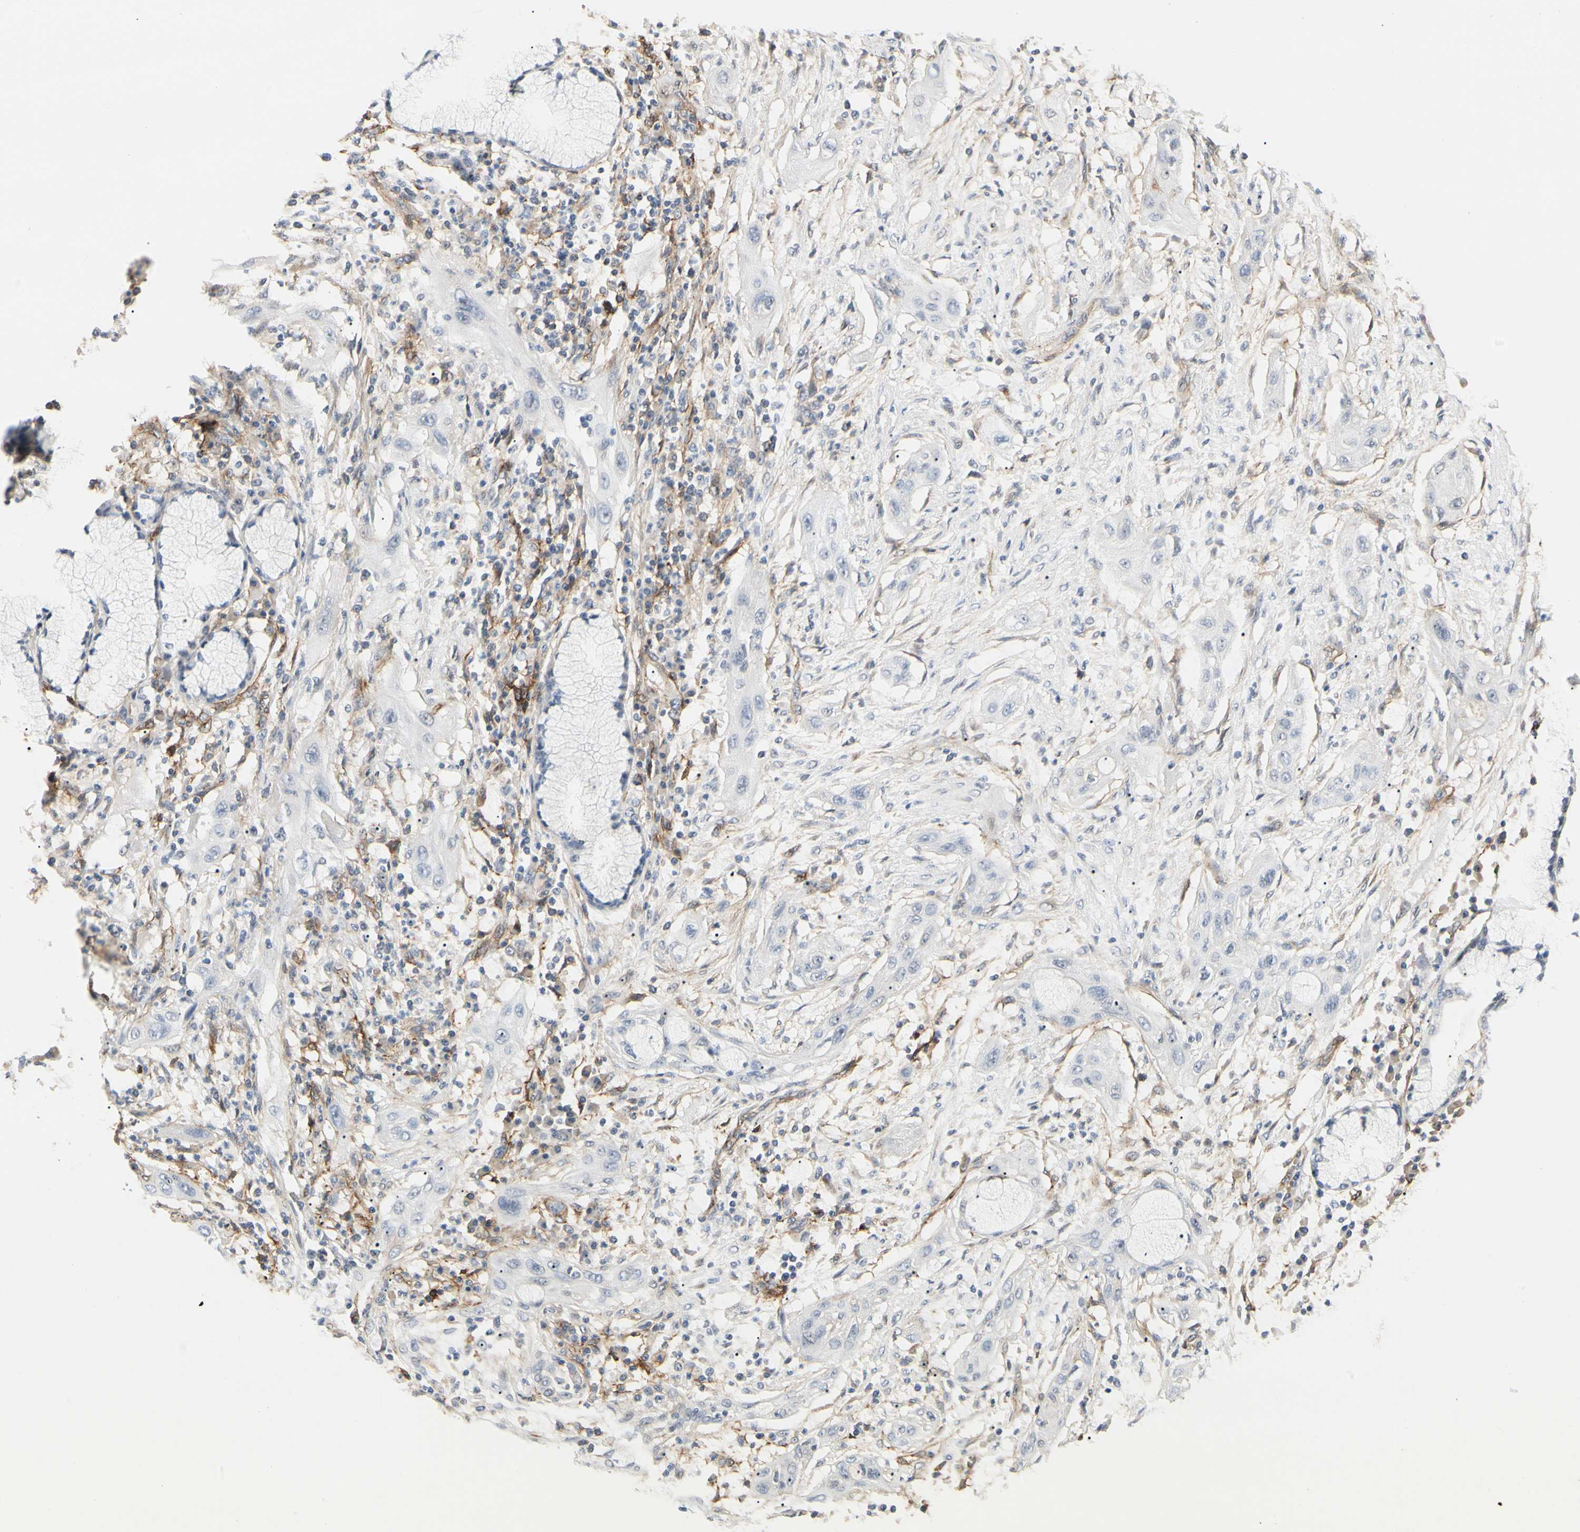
{"staining": {"intensity": "negative", "quantity": "none", "location": "none"}, "tissue": "lung cancer", "cell_type": "Tumor cells", "image_type": "cancer", "snomed": [{"axis": "morphology", "description": "Squamous cell carcinoma, NOS"}, {"axis": "topography", "description": "Lung"}], "caption": "The immunohistochemistry (IHC) photomicrograph has no significant staining in tumor cells of lung cancer tissue.", "gene": "GGT5", "patient": {"sex": "female", "age": 47}}